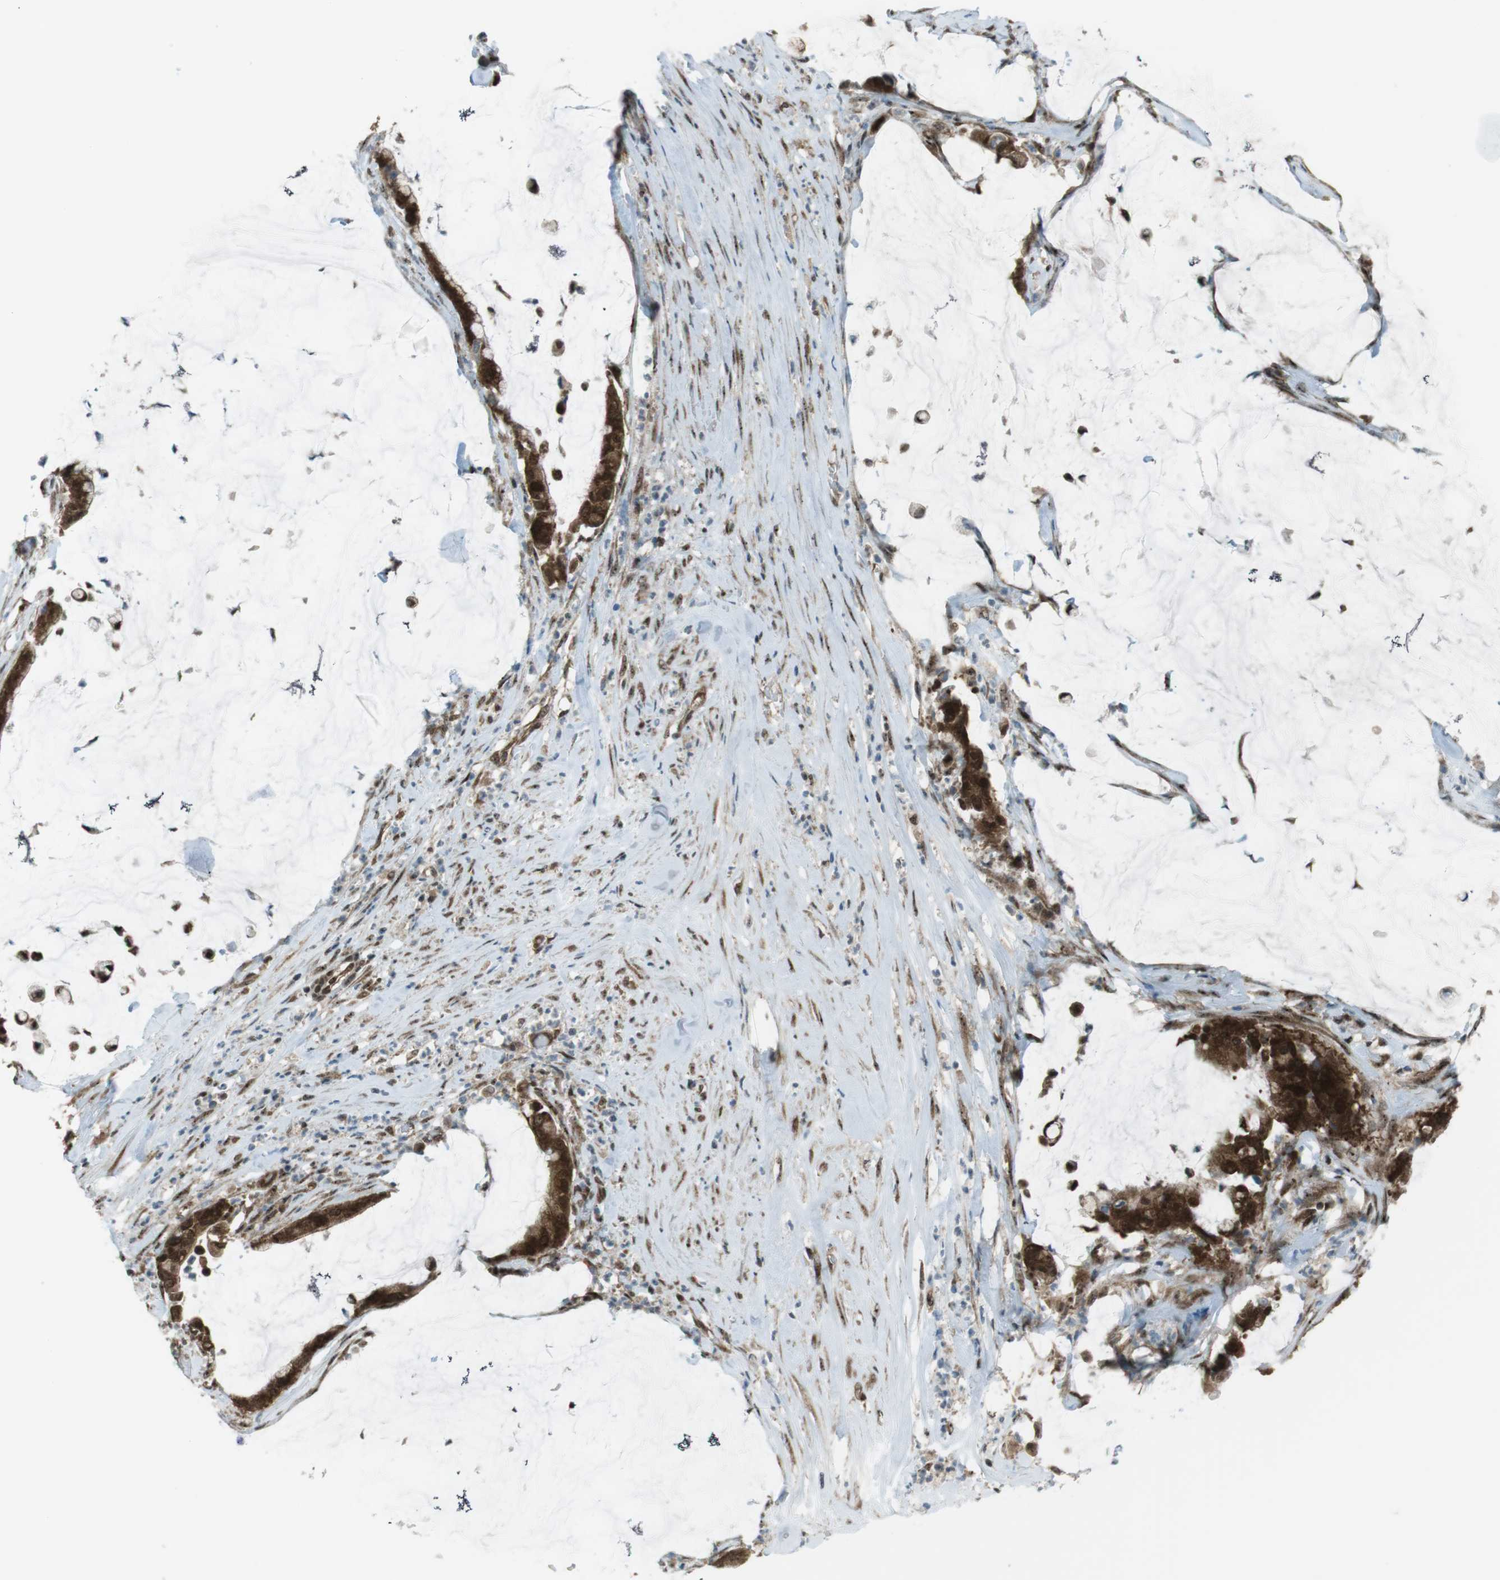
{"staining": {"intensity": "strong", "quantity": ">75%", "location": "cytoplasmic/membranous,nuclear"}, "tissue": "pancreatic cancer", "cell_type": "Tumor cells", "image_type": "cancer", "snomed": [{"axis": "morphology", "description": "Adenocarcinoma, NOS"}, {"axis": "topography", "description": "Pancreas"}], "caption": "Protein staining displays strong cytoplasmic/membranous and nuclear staining in approximately >75% of tumor cells in pancreatic cancer.", "gene": "CSNK1D", "patient": {"sex": "male", "age": 41}}